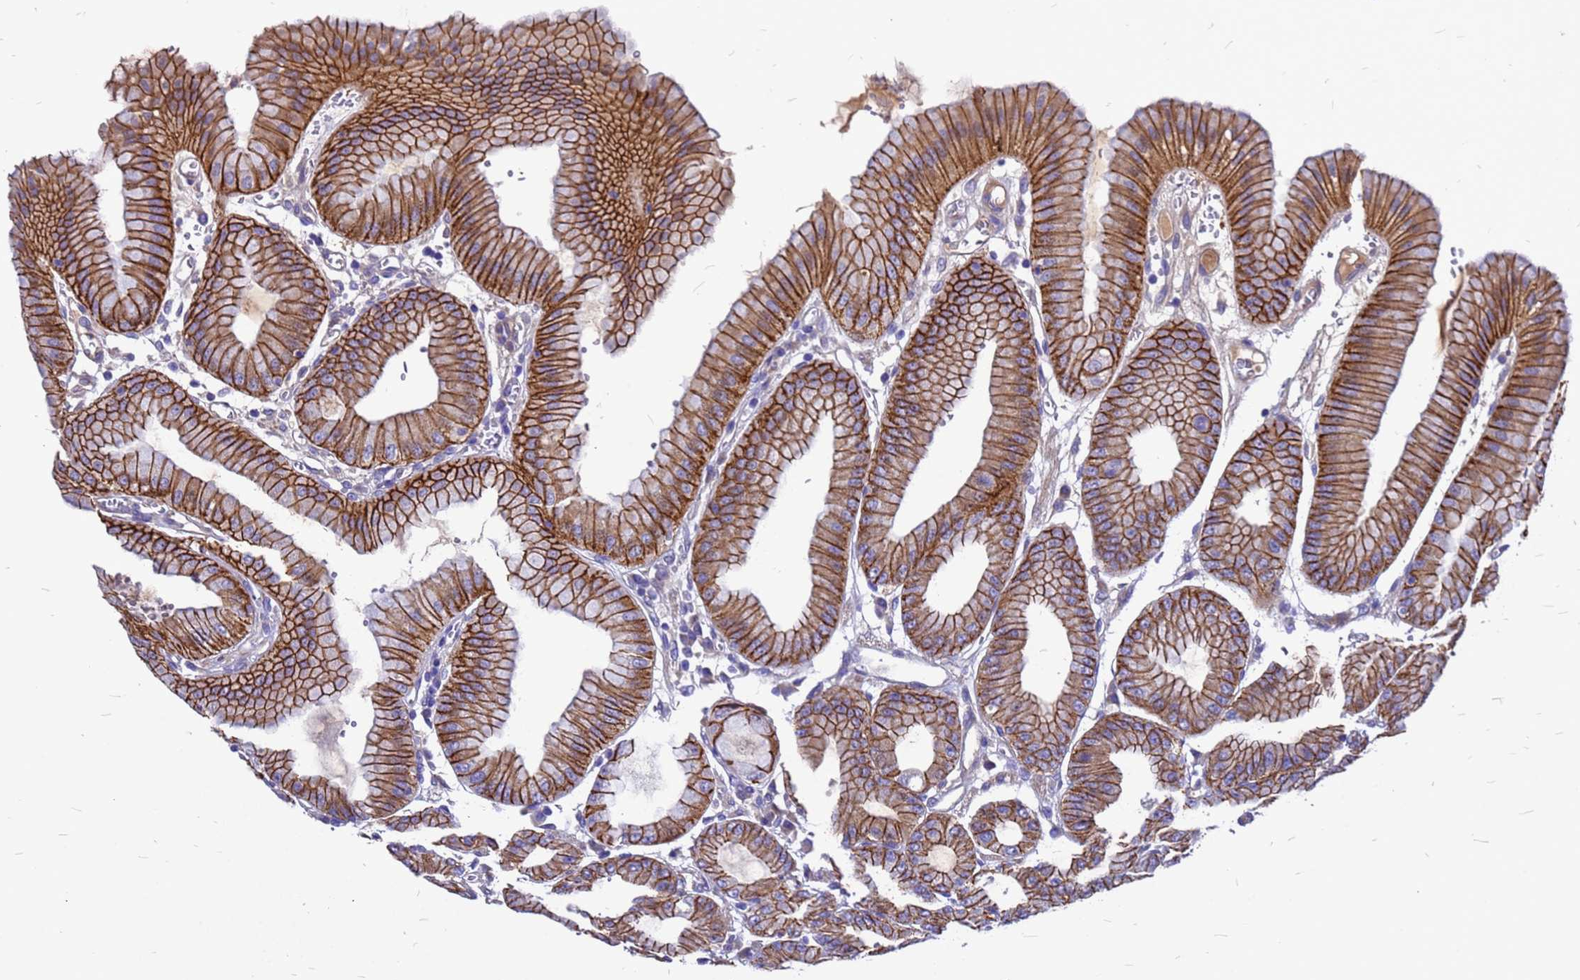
{"staining": {"intensity": "strong", "quantity": ">75%", "location": "cytoplasmic/membranous"}, "tissue": "stomach", "cell_type": "Glandular cells", "image_type": "normal", "snomed": [{"axis": "morphology", "description": "Normal tissue, NOS"}, {"axis": "topography", "description": "Stomach, lower"}], "caption": "Immunohistochemical staining of benign human stomach reveals strong cytoplasmic/membranous protein expression in about >75% of glandular cells.", "gene": "FBXW5", "patient": {"sex": "male", "age": 71}}